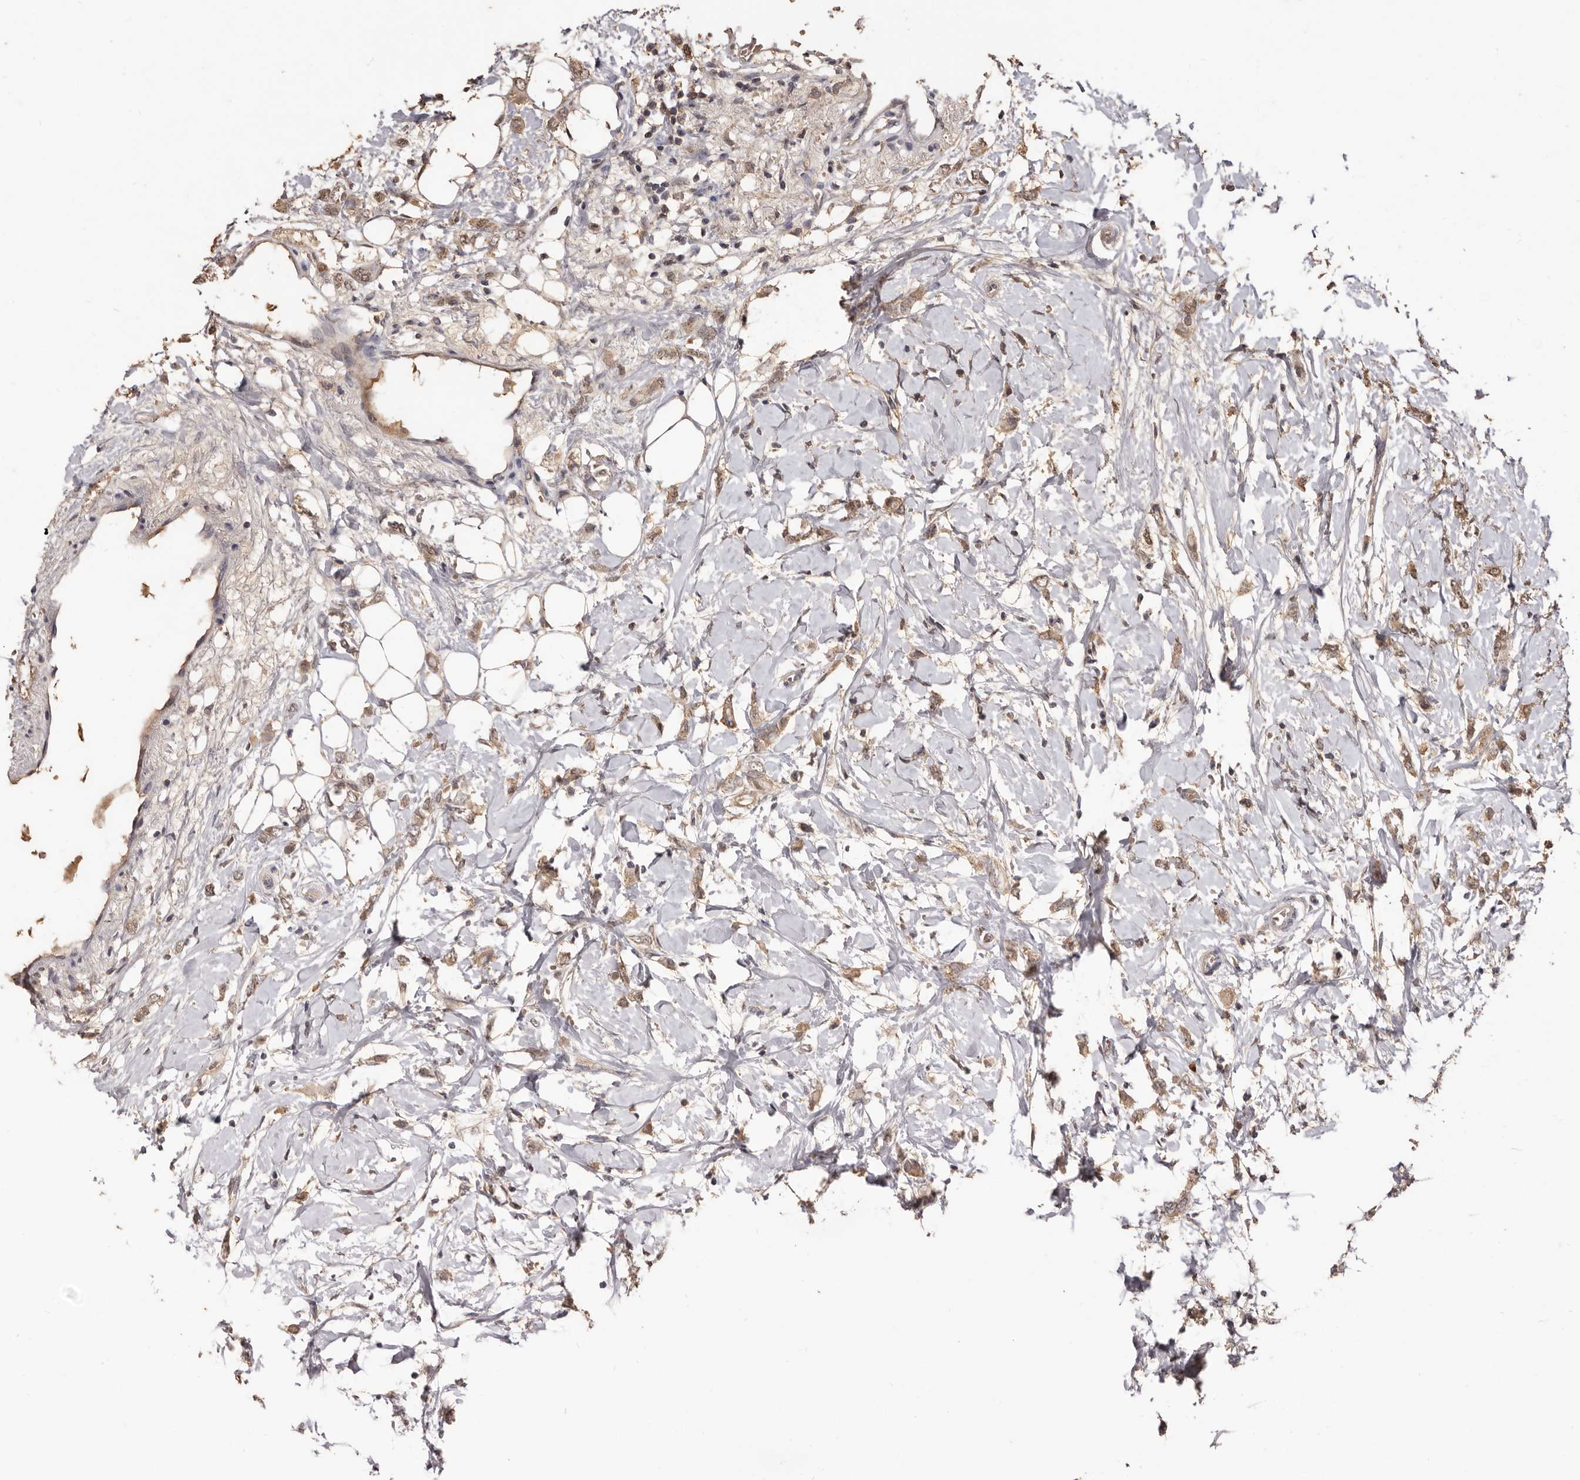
{"staining": {"intensity": "weak", "quantity": ">75%", "location": "cytoplasmic/membranous"}, "tissue": "breast cancer", "cell_type": "Tumor cells", "image_type": "cancer", "snomed": [{"axis": "morphology", "description": "Normal tissue, NOS"}, {"axis": "morphology", "description": "Lobular carcinoma"}, {"axis": "topography", "description": "Breast"}], "caption": "Tumor cells reveal weak cytoplasmic/membranous expression in about >75% of cells in breast lobular carcinoma. (DAB (3,3'-diaminobenzidine) IHC with brightfield microscopy, high magnification).", "gene": "INAVA", "patient": {"sex": "female", "age": 47}}